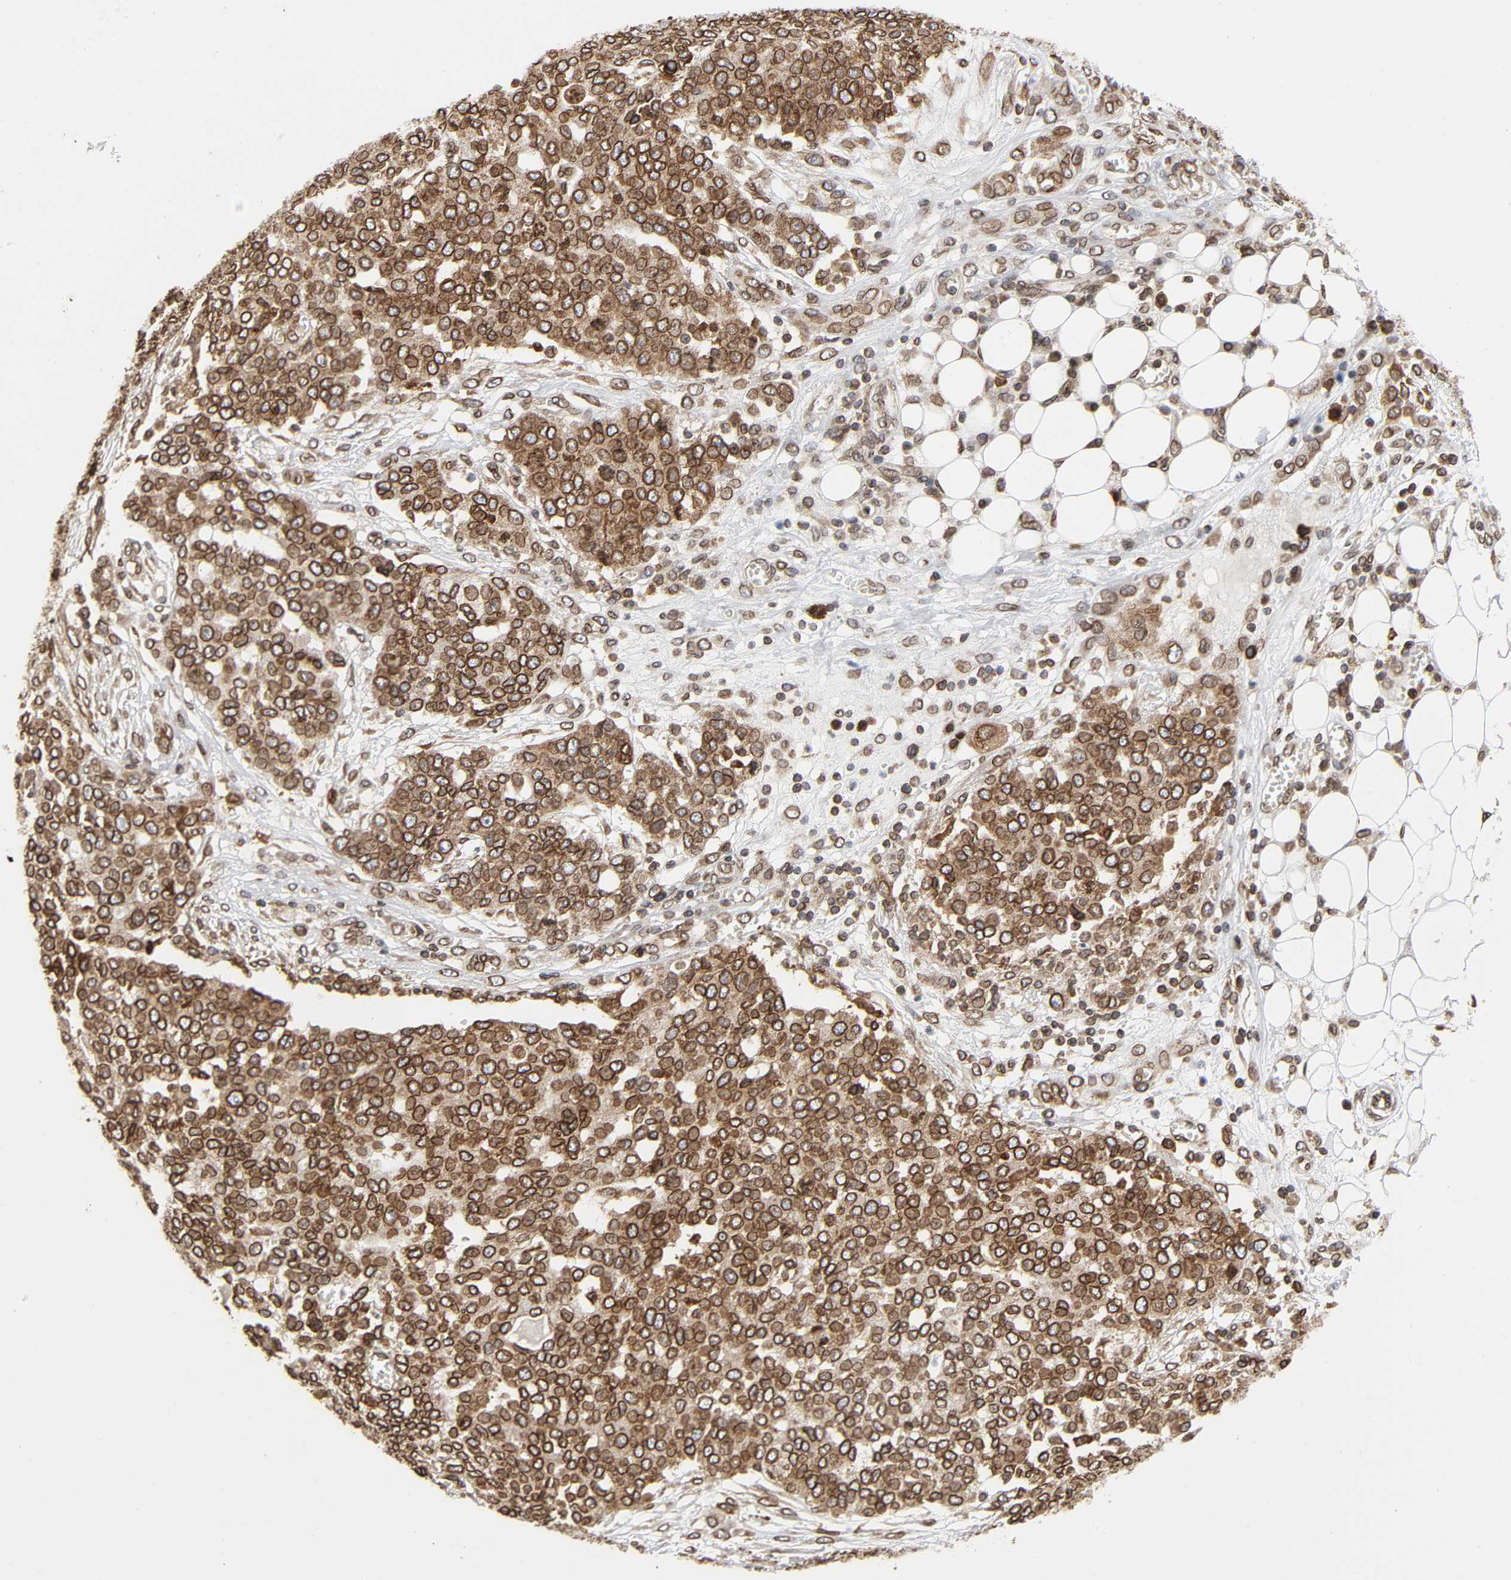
{"staining": {"intensity": "moderate", "quantity": ">75%", "location": "cytoplasmic/membranous,nuclear"}, "tissue": "ovarian cancer", "cell_type": "Tumor cells", "image_type": "cancer", "snomed": [{"axis": "morphology", "description": "Cystadenocarcinoma, serous, NOS"}, {"axis": "topography", "description": "Soft tissue"}, {"axis": "topography", "description": "Ovary"}], "caption": "Immunohistochemical staining of human serous cystadenocarcinoma (ovarian) reveals moderate cytoplasmic/membranous and nuclear protein positivity in approximately >75% of tumor cells. (DAB IHC, brown staining for protein, blue staining for nuclei).", "gene": "RANGAP1", "patient": {"sex": "female", "age": 57}}